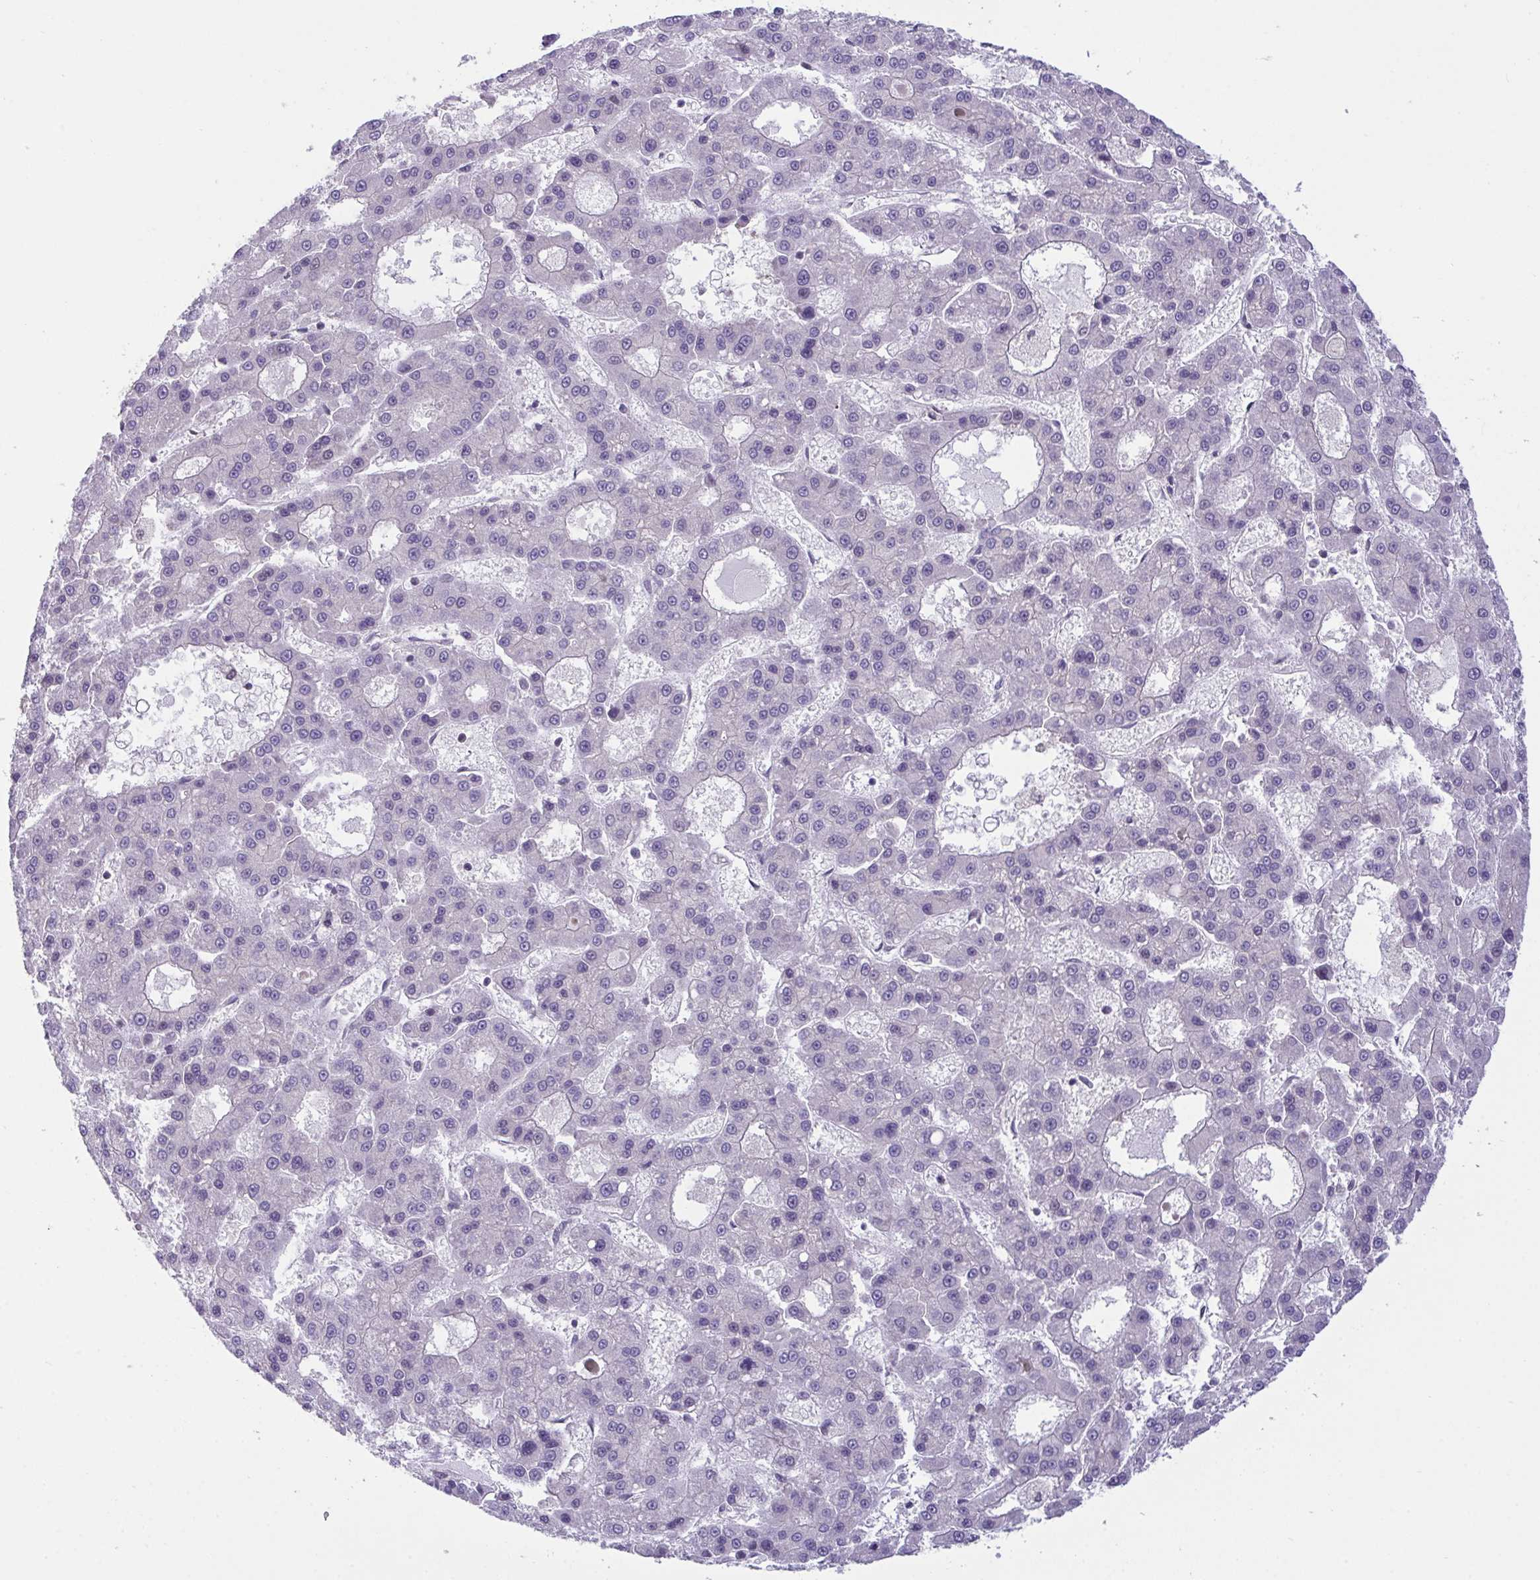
{"staining": {"intensity": "negative", "quantity": "none", "location": "none"}, "tissue": "liver cancer", "cell_type": "Tumor cells", "image_type": "cancer", "snomed": [{"axis": "morphology", "description": "Carcinoma, Hepatocellular, NOS"}, {"axis": "topography", "description": "Liver"}], "caption": "The IHC histopathology image has no significant positivity in tumor cells of liver hepatocellular carcinoma tissue. (Brightfield microscopy of DAB (3,3'-diaminobenzidine) IHC at high magnification).", "gene": "ZNF444", "patient": {"sex": "male", "age": 70}}